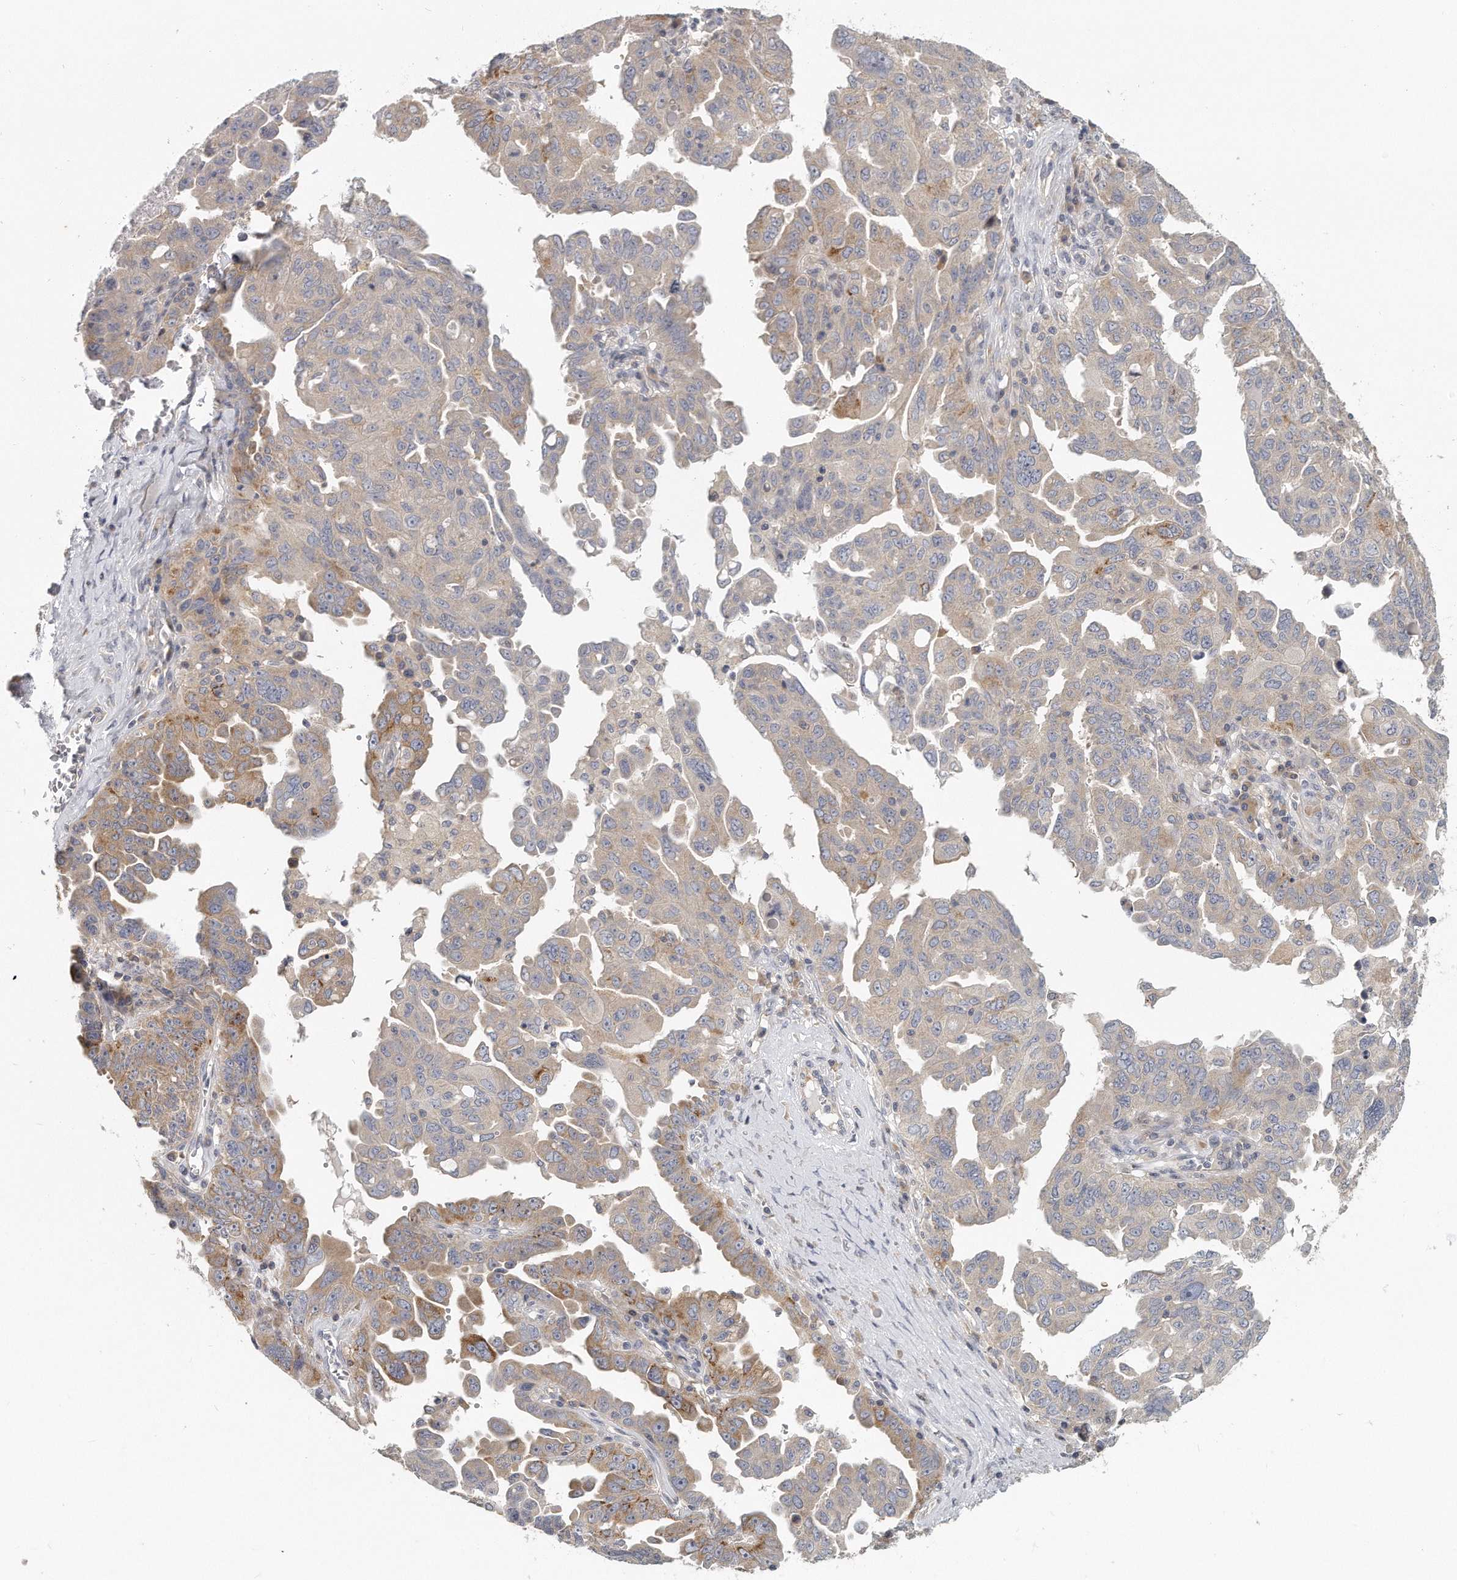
{"staining": {"intensity": "moderate", "quantity": "<25%", "location": "cytoplasmic/membranous"}, "tissue": "ovarian cancer", "cell_type": "Tumor cells", "image_type": "cancer", "snomed": [{"axis": "morphology", "description": "Carcinoma, endometroid"}, {"axis": "topography", "description": "Ovary"}], "caption": "Ovarian endometroid carcinoma stained for a protein (brown) displays moderate cytoplasmic/membranous positive staining in about <25% of tumor cells.", "gene": "EIF3I", "patient": {"sex": "female", "age": 62}}